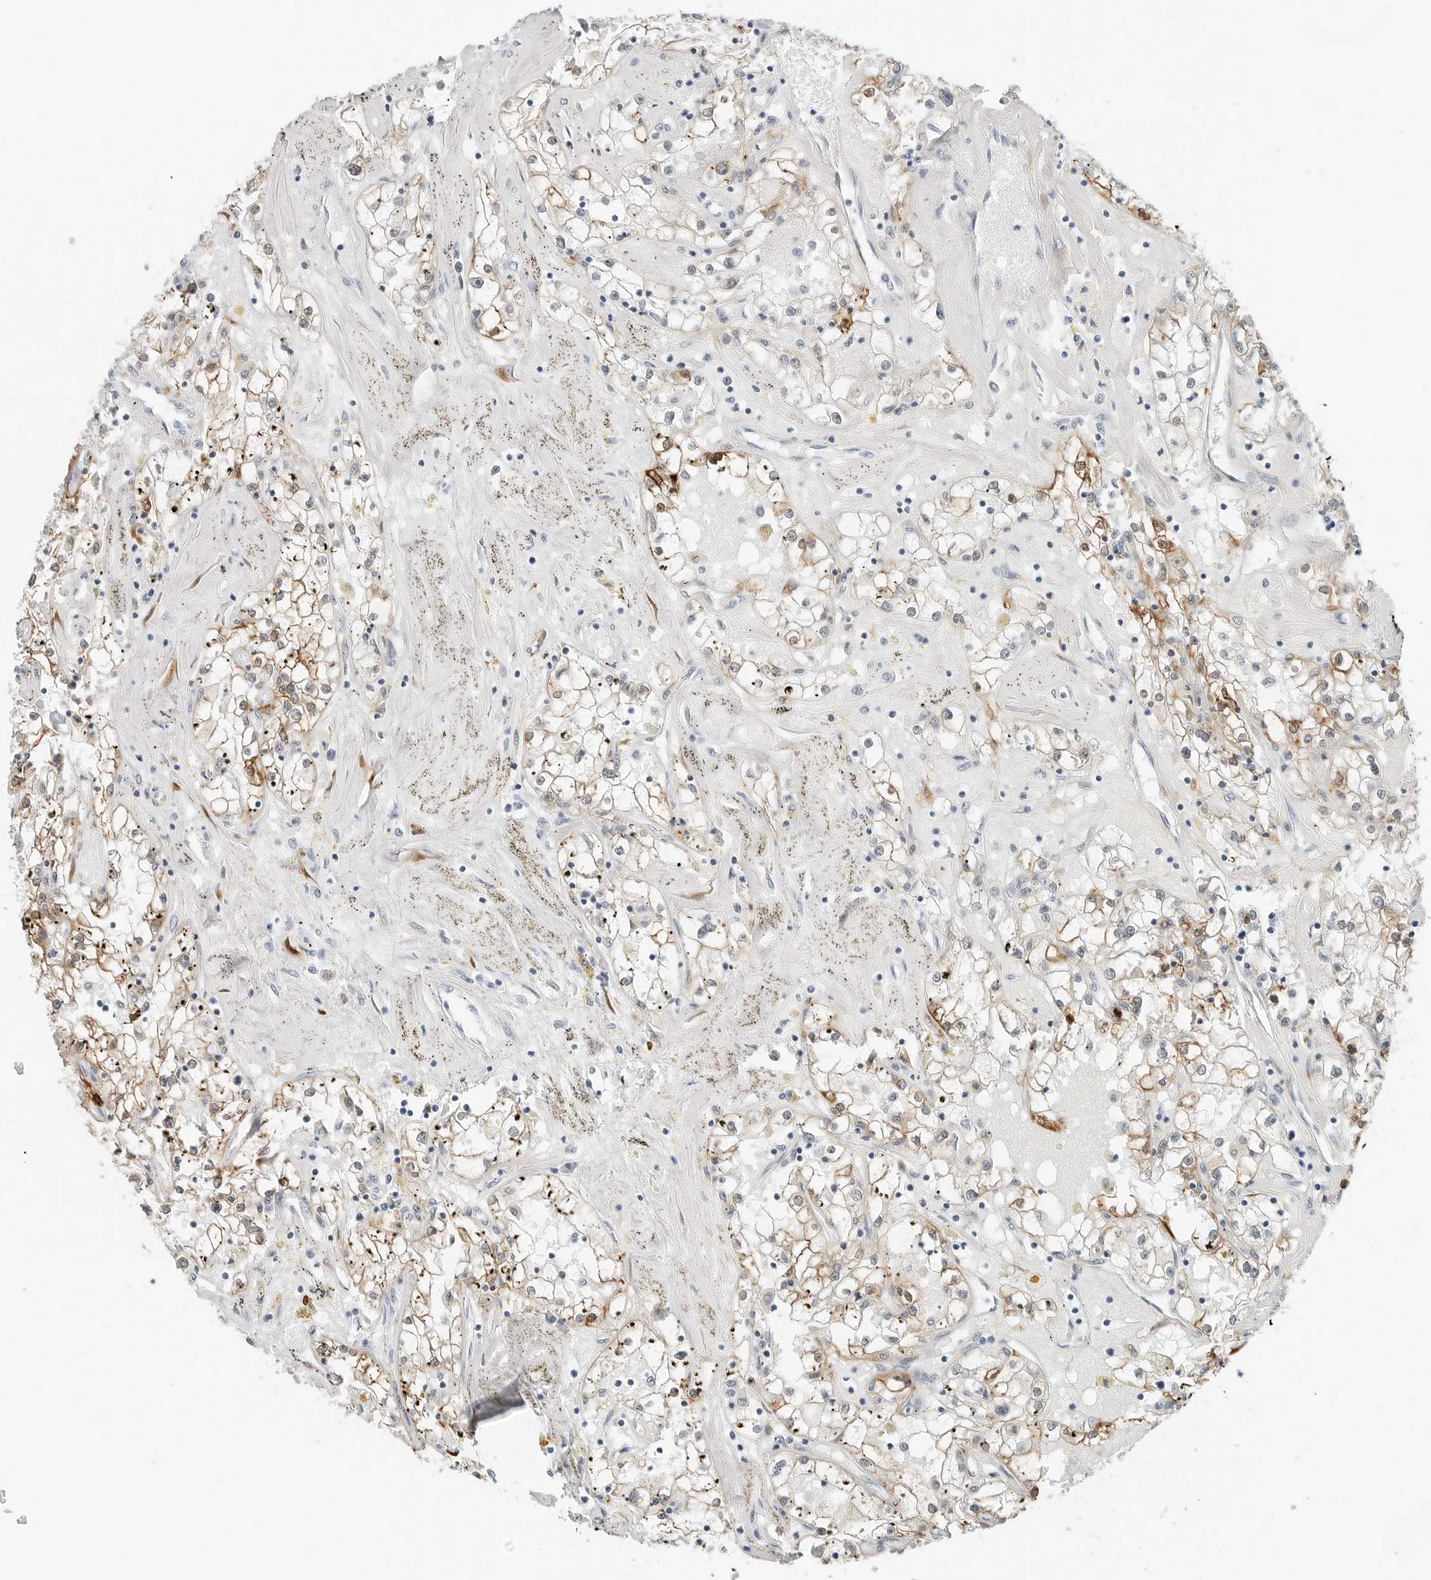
{"staining": {"intensity": "moderate", "quantity": "25%-75%", "location": "cytoplasmic/membranous,nuclear"}, "tissue": "renal cancer", "cell_type": "Tumor cells", "image_type": "cancer", "snomed": [{"axis": "morphology", "description": "Adenocarcinoma, NOS"}, {"axis": "topography", "description": "Kidney"}], "caption": "Immunohistochemical staining of human renal cancer (adenocarcinoma) demonstrates moderate cytoplasmic/membranous and nuclear protein staining in approximately 25%-75% of tumor cells.", "gene": "P4HA2", "patient": {"sex": "male", "age": 56}}